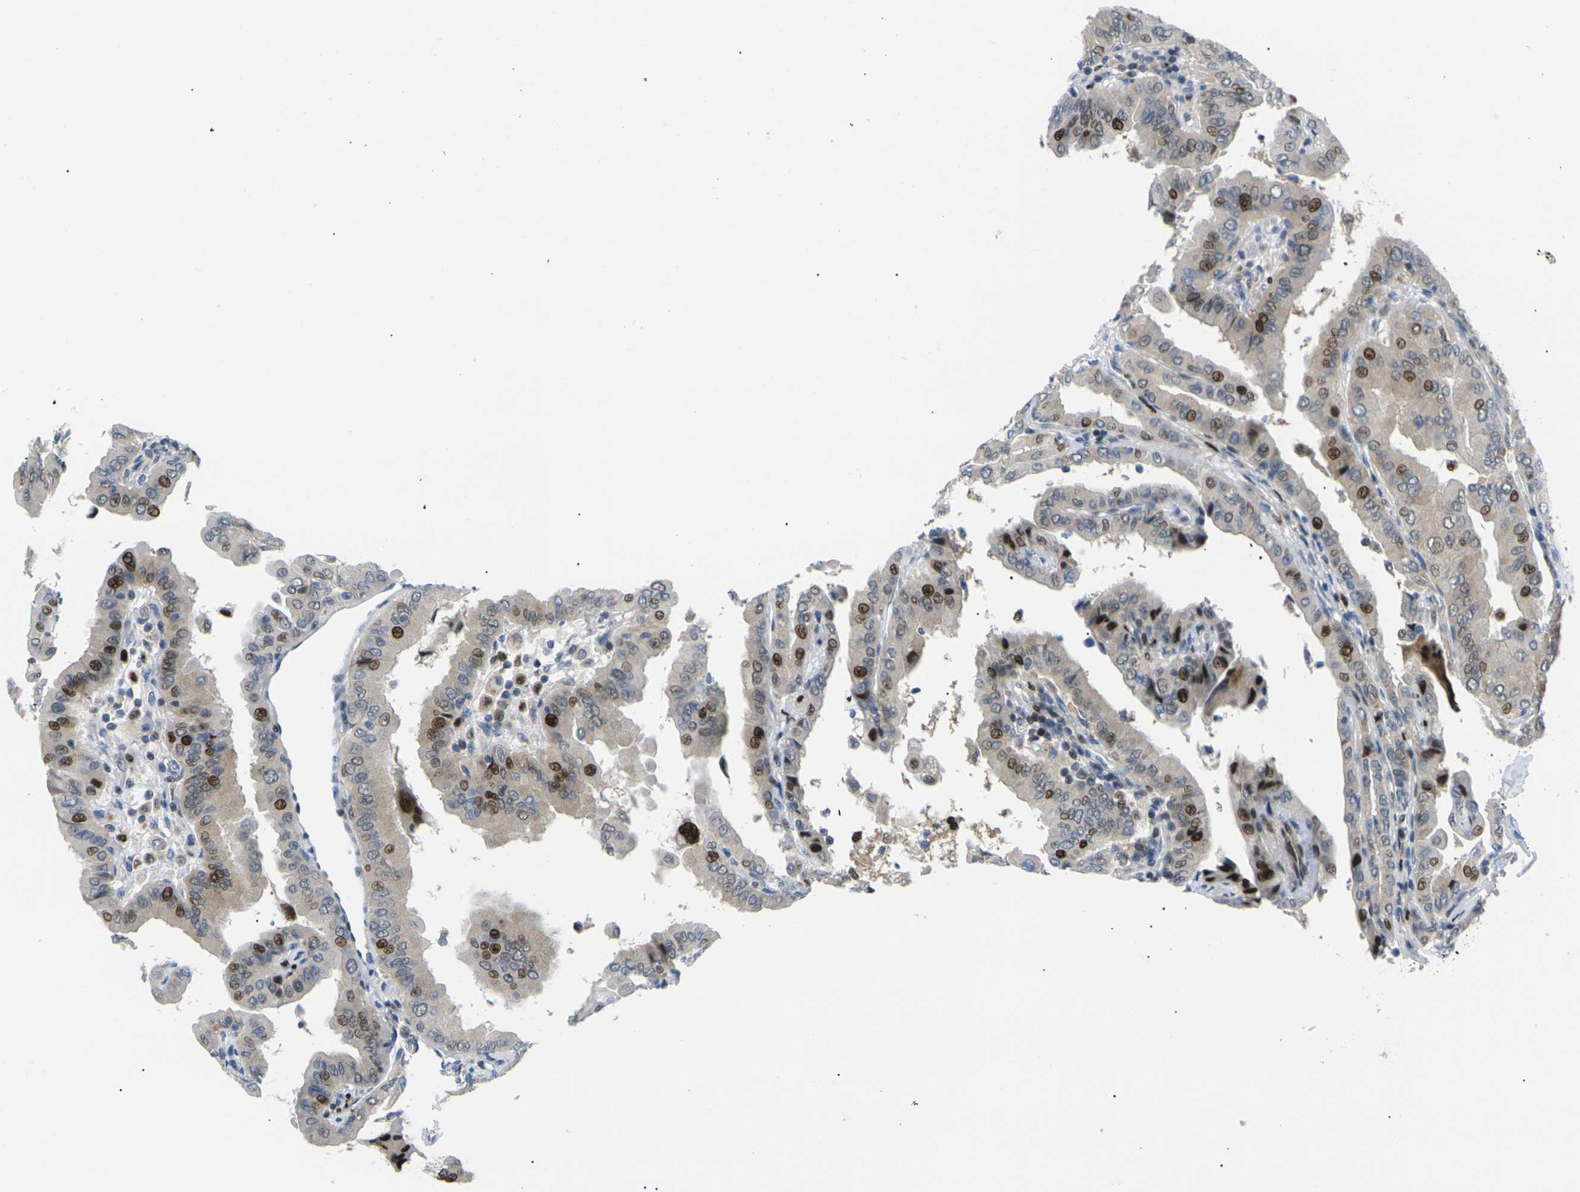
{"staining": {"intensity": "strong", "quantity": "25%-75%", "location": "nuclear"}, "tissue": "thyroid cancer", "cell_type": "Tumor cells", "image_type": "cancer", "snomed": [{"axis": "morphology", "description": "Papillary adenocarcinoma, NOS"}, {"axis": "topography", "description": "Thyroid gland"}], "caption": "Papillary adenocarcinoma (thyroid) stained for a protein (brown) exhibits strong nuclear positive positivity in approximately 25%-75% of tumor cells.", "gene": "RPS6KA3", "patient": {"sex": "male", "age": 33}}